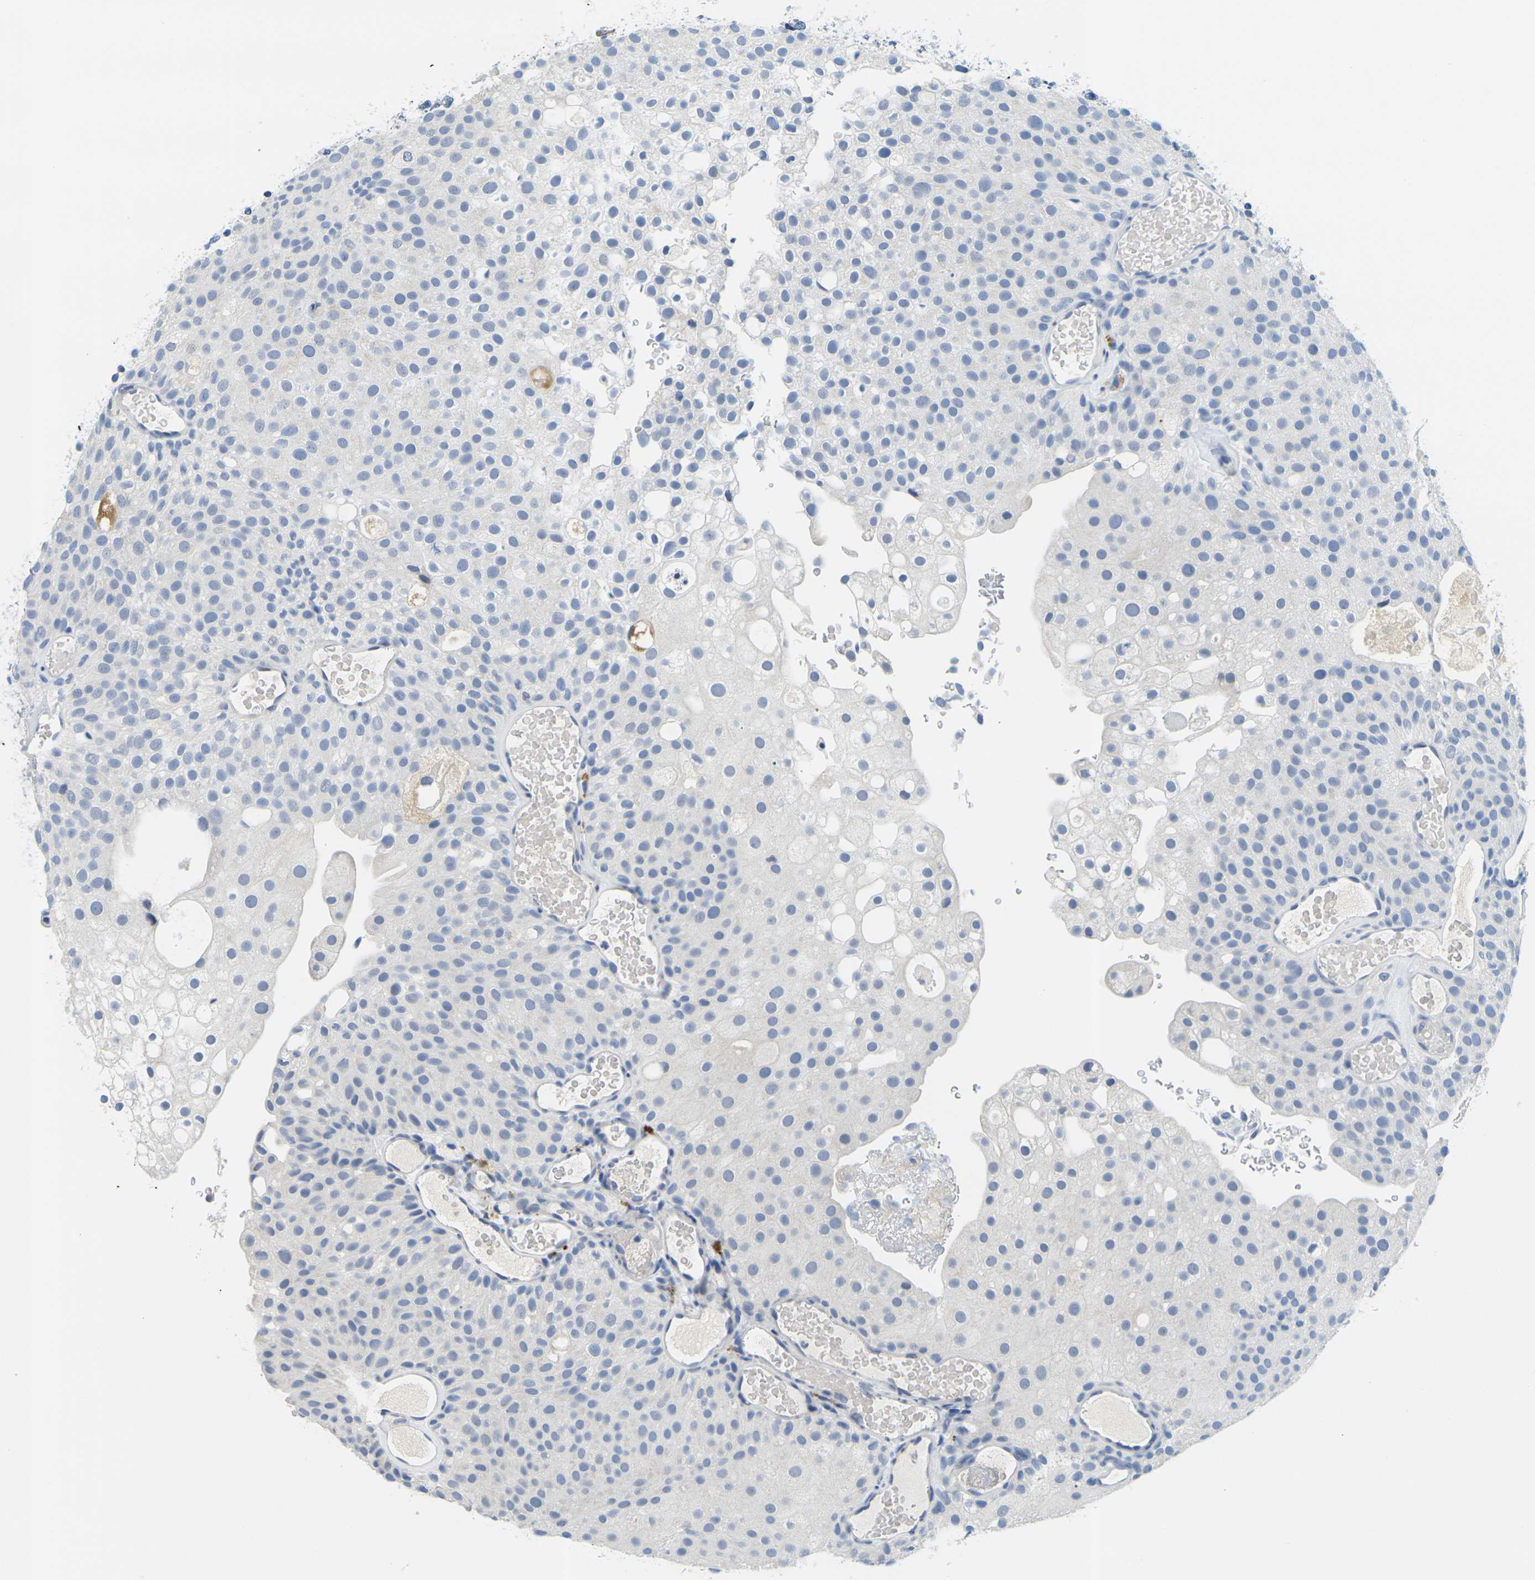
{"staining": {"intensity": "negative", "quantity": "none", "location": "none"}, "tissue": "urothelial cancer", "cell_type": "Tumor cells", "image_type": "cancer", "snomed": [{"axis": "morphology", "description": "Urothelial carcinoma, Low grade"}, {"axis": "topography", "description": "Urinary bladder"}], "caption": "Immunohistochemistry (IHC) micrograph of neoplastic tissue: low-grade urothelial carcinoma stained with DAB displays no significant protein positivity in tumor cells.", "gene": "GPR15", "patient": {"sex": "male", "age": 78}}